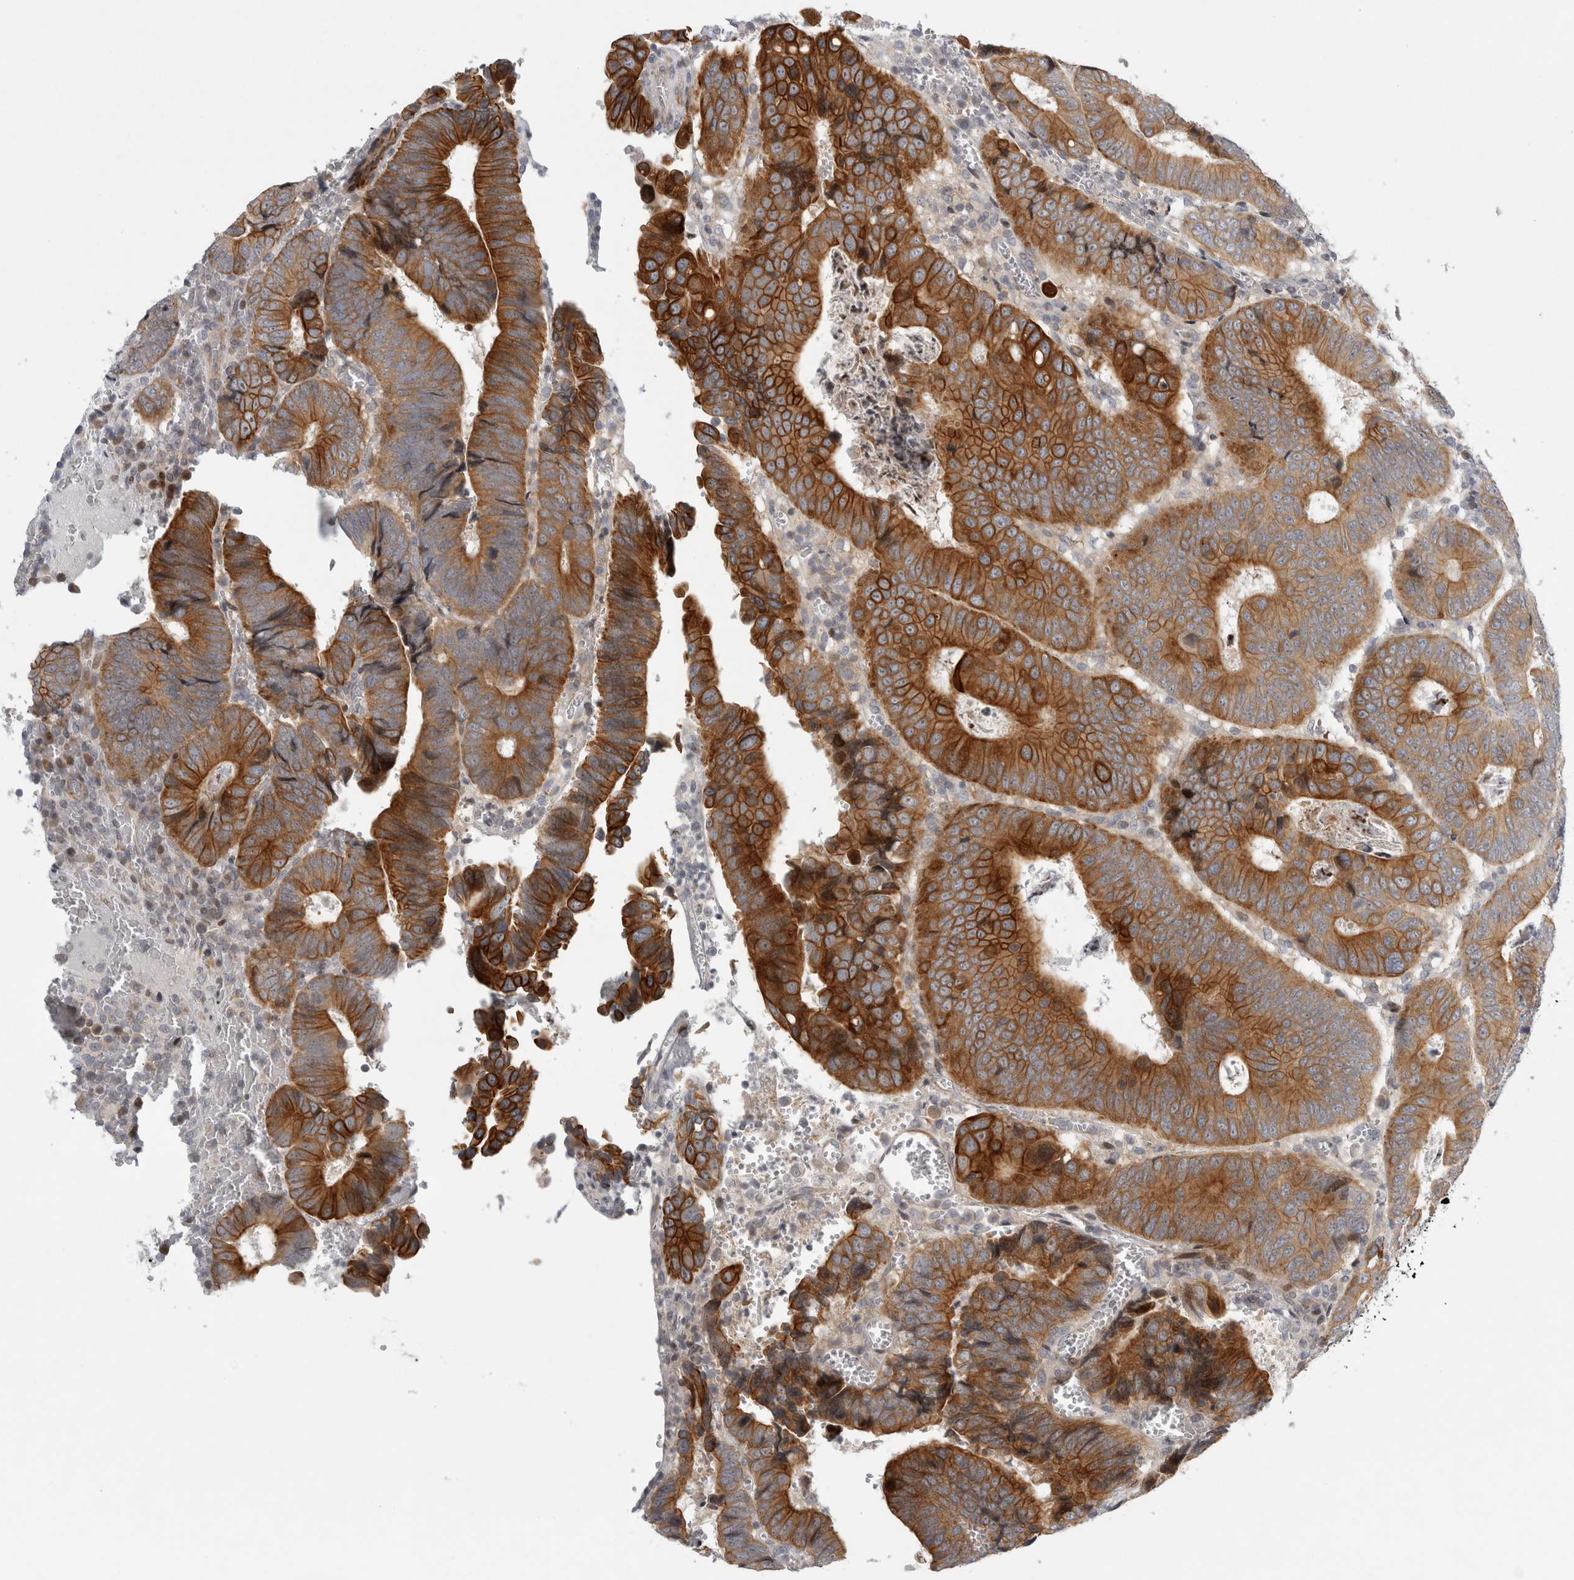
{"staining": {"intensity": "strong", "quantity": ">75%", "location": "cytoplasmic/membranous"}, "tissue": "colorectal cancer", "cell_type": "Tumor cells", "image_type": "cancer", "snomed": [{"axis": "morphology", "description": "Inflammation, NOS"}, {"axis": "morphology", "description": "Adenocarcinoma, NOS"}, {"axis": "topography", "description": "Colon"}], "caption": "Immunohistochemistry (IHC) (DAB) staining of human colorectal cancer (adenocarcinoma) shows strong cytoplasmic/membranous protein staining in approximately >75% of tumor cells.", "gene": "UTP25", "patient": {"sex": "male", "age": 72}}